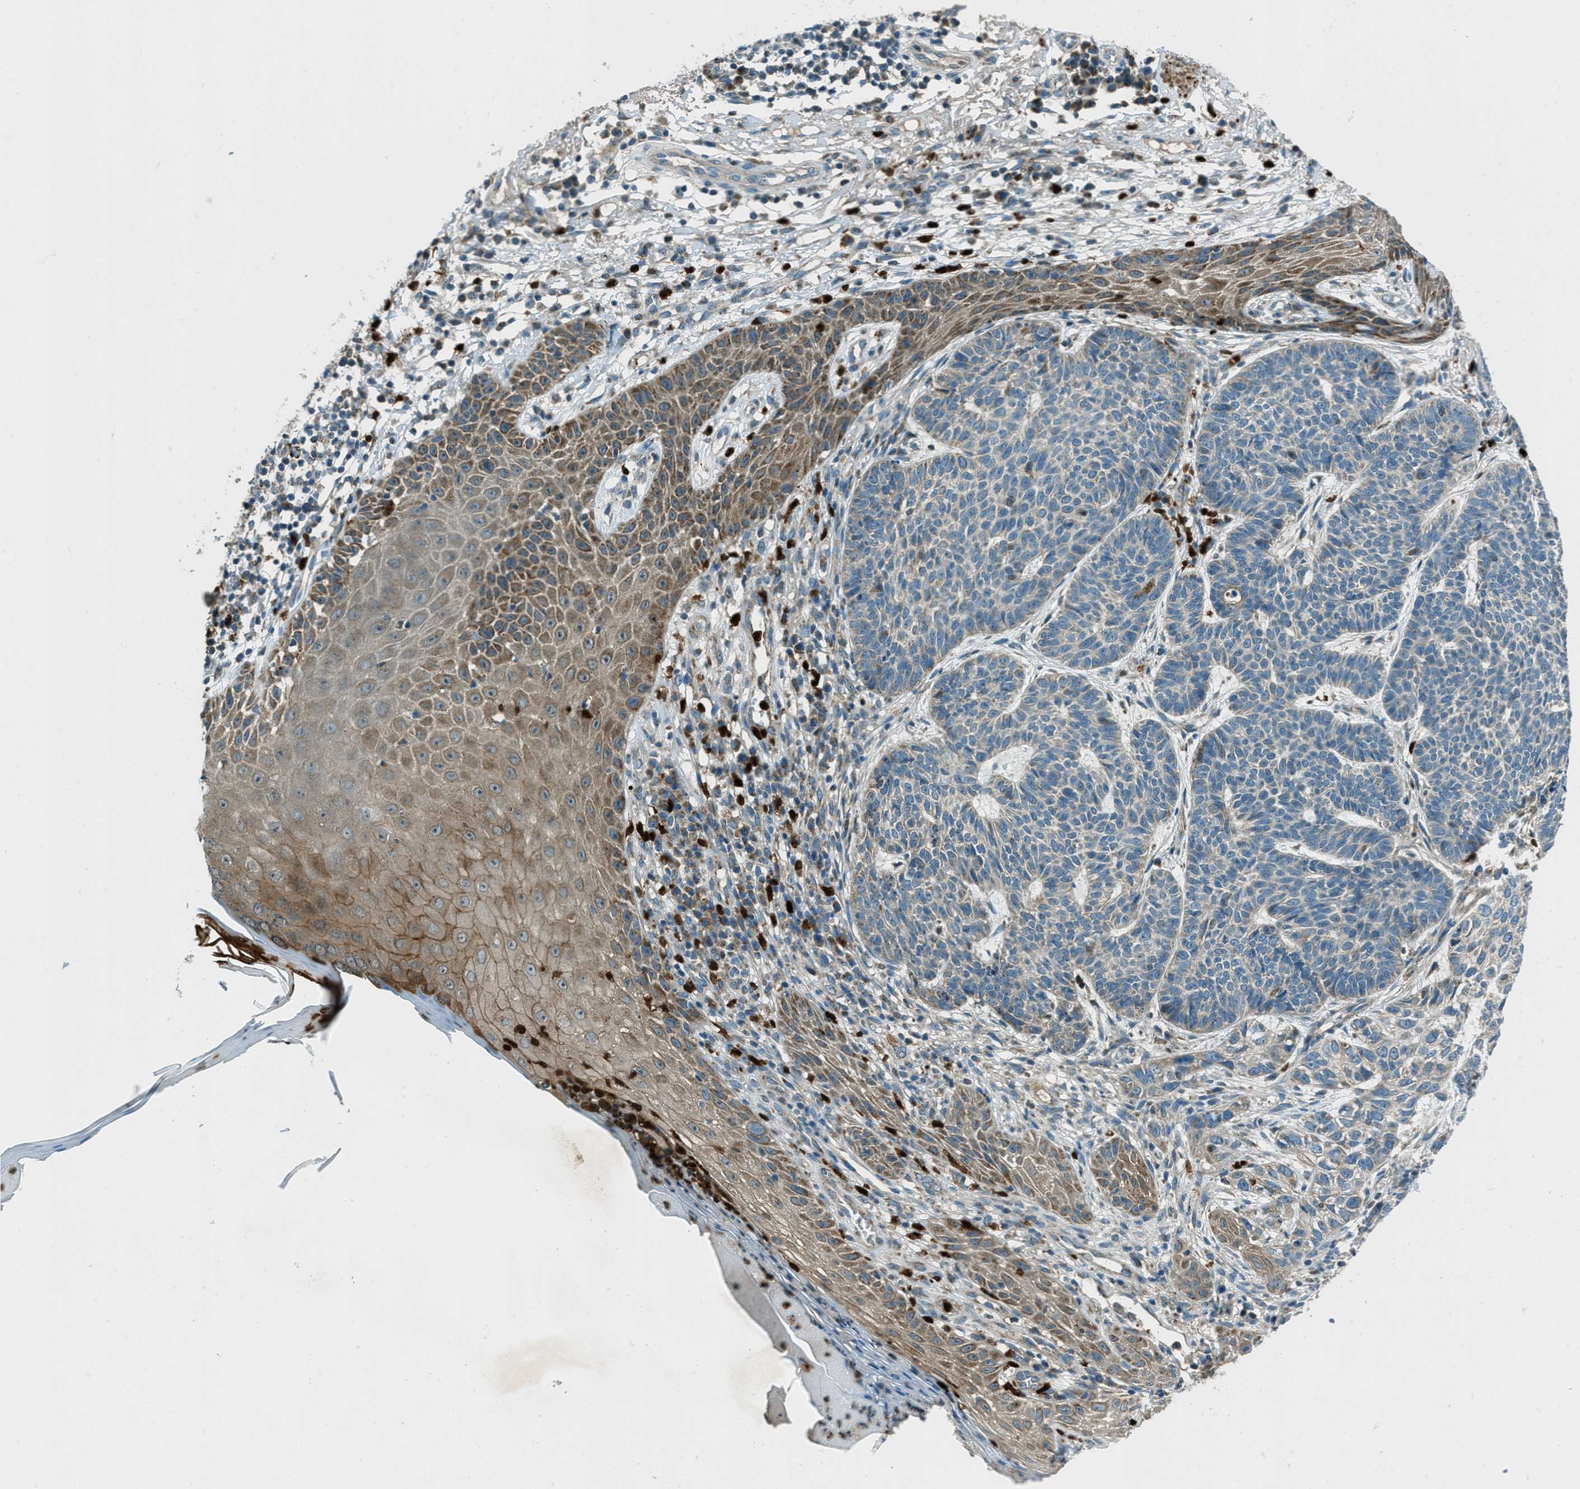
{"staining": {"intensity": "negative", "quantity": "none", "location": "none"}, "tissue": "skin cancer", "cell_type": "Tumor cells", "image_type": "cancer", "snomed": [{"axis": "morphology", "description": "Normal tissue, NOS"}, {"axis": "morphology", "description": "Basal cell carcinoma"}, {"axis": "topography", "description": "Skin"}], "caption": "DAB immunohistochemical staining of human basal cell carcinoma (skin) displays no significant staining in tumor cells. (Stains: DAB (3,3'-diaminobenzidine) immunohistochemistry (IHC) with hematoxylin counter stain, Microscopy: brightfield microscopy at high magnification).", "gene": "FAR1", "patient": {"sex": "male", "age": 79}}